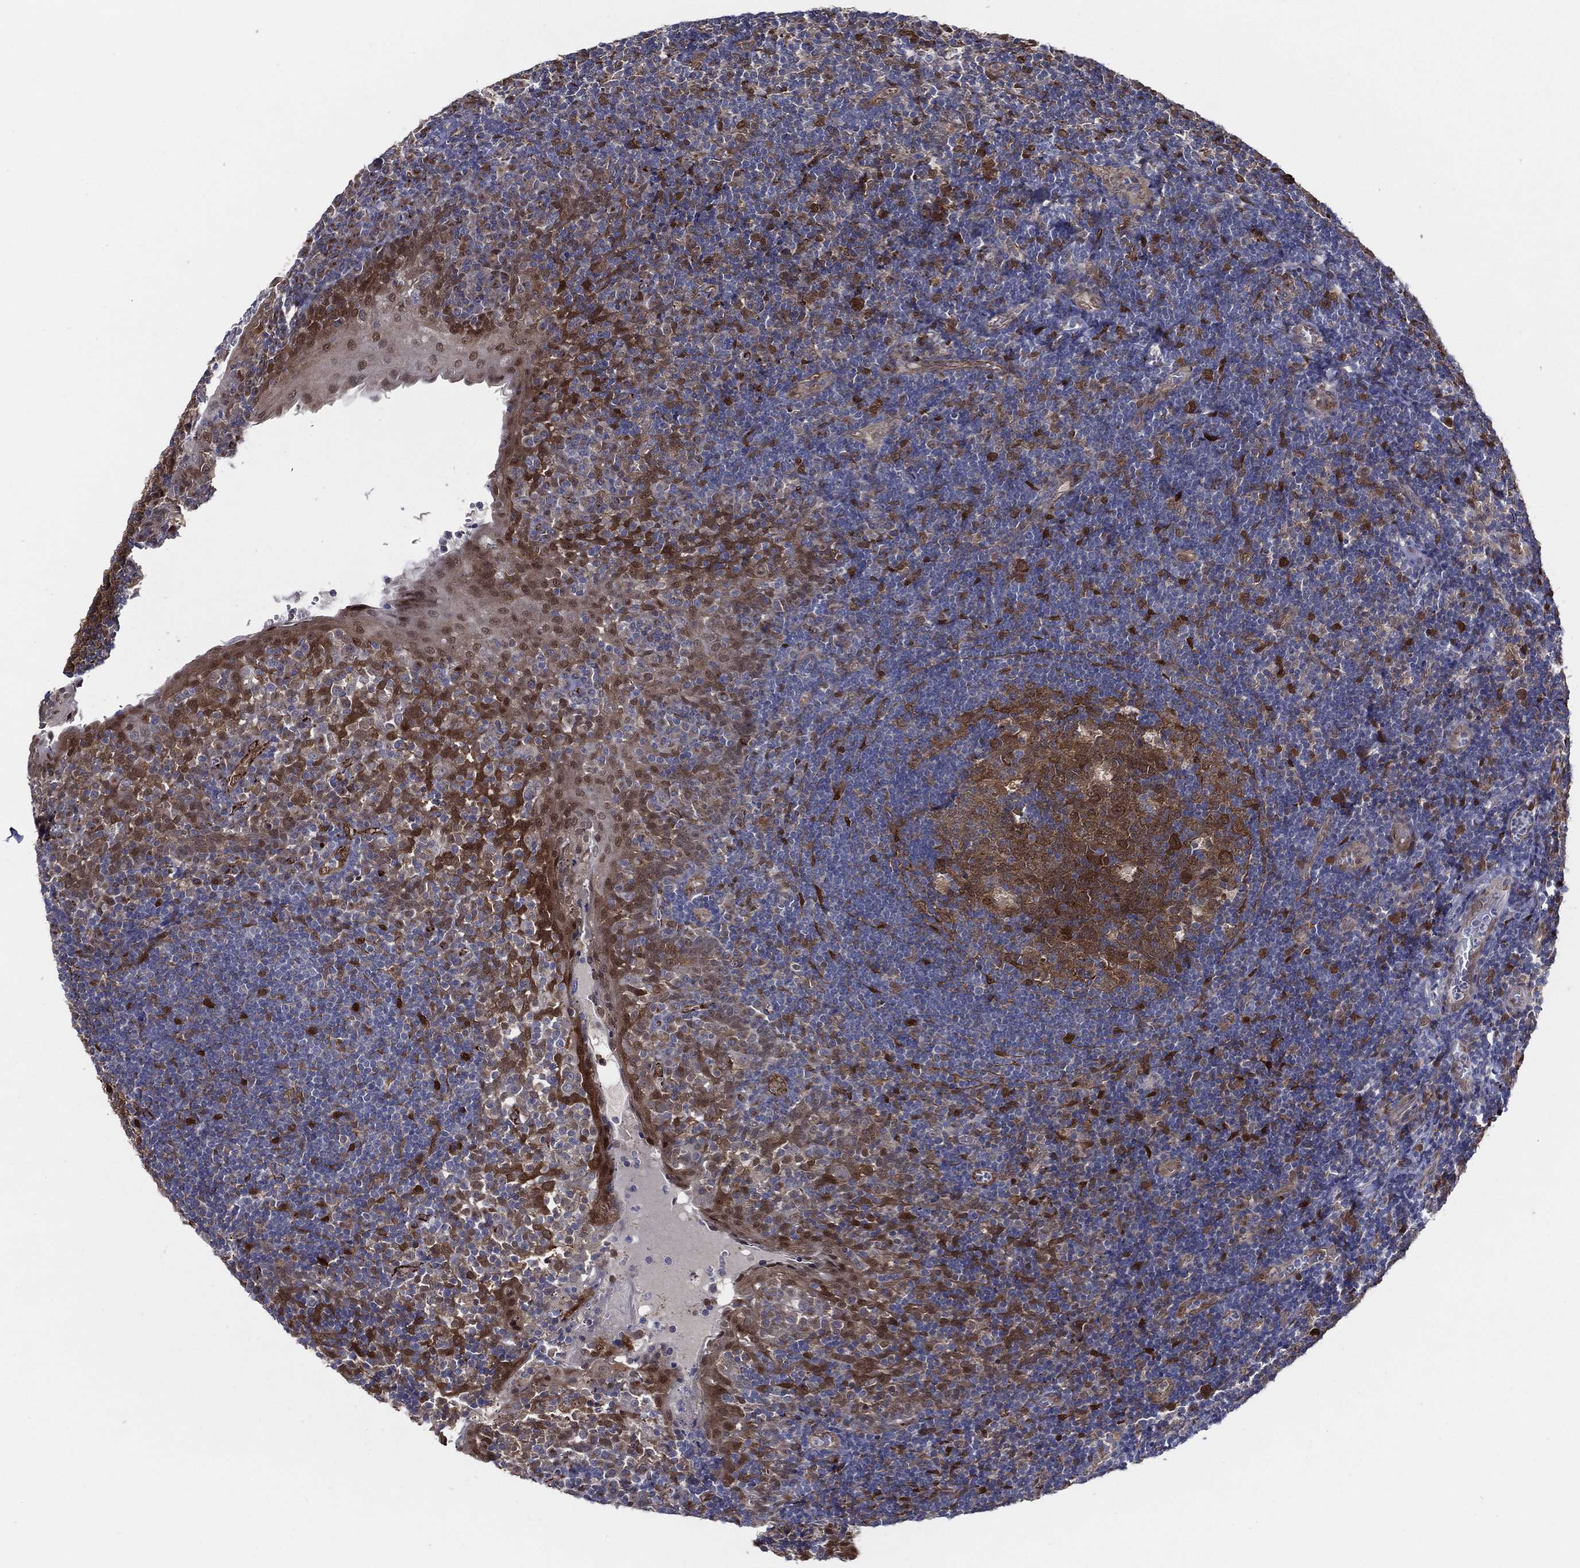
{"staining": {"intensity": "moderate", "quantity": ">75%", "location": "cytoplasmic/membranous,nuclear"}, "tissue": "tonsil", "cell_type": "Germinal center cells", "image_type": "normal", "snomed": [{"axis": "morphology", "description": "Normal tissue, NOS"}, {"axis": "topography", "description": "Tonsil"}], "caption": "Brown immunohistochemical staining in unremarkable human tonsil exhibits moderate cytoplasmic/membranous,nuclear expression in about >75% of germinal center cells. (brown staining indicates protein expression, while blue staining denotes nuclei).", "gene": "ARHGAP11A", "patient": {"sex": "female", "age": 13}}